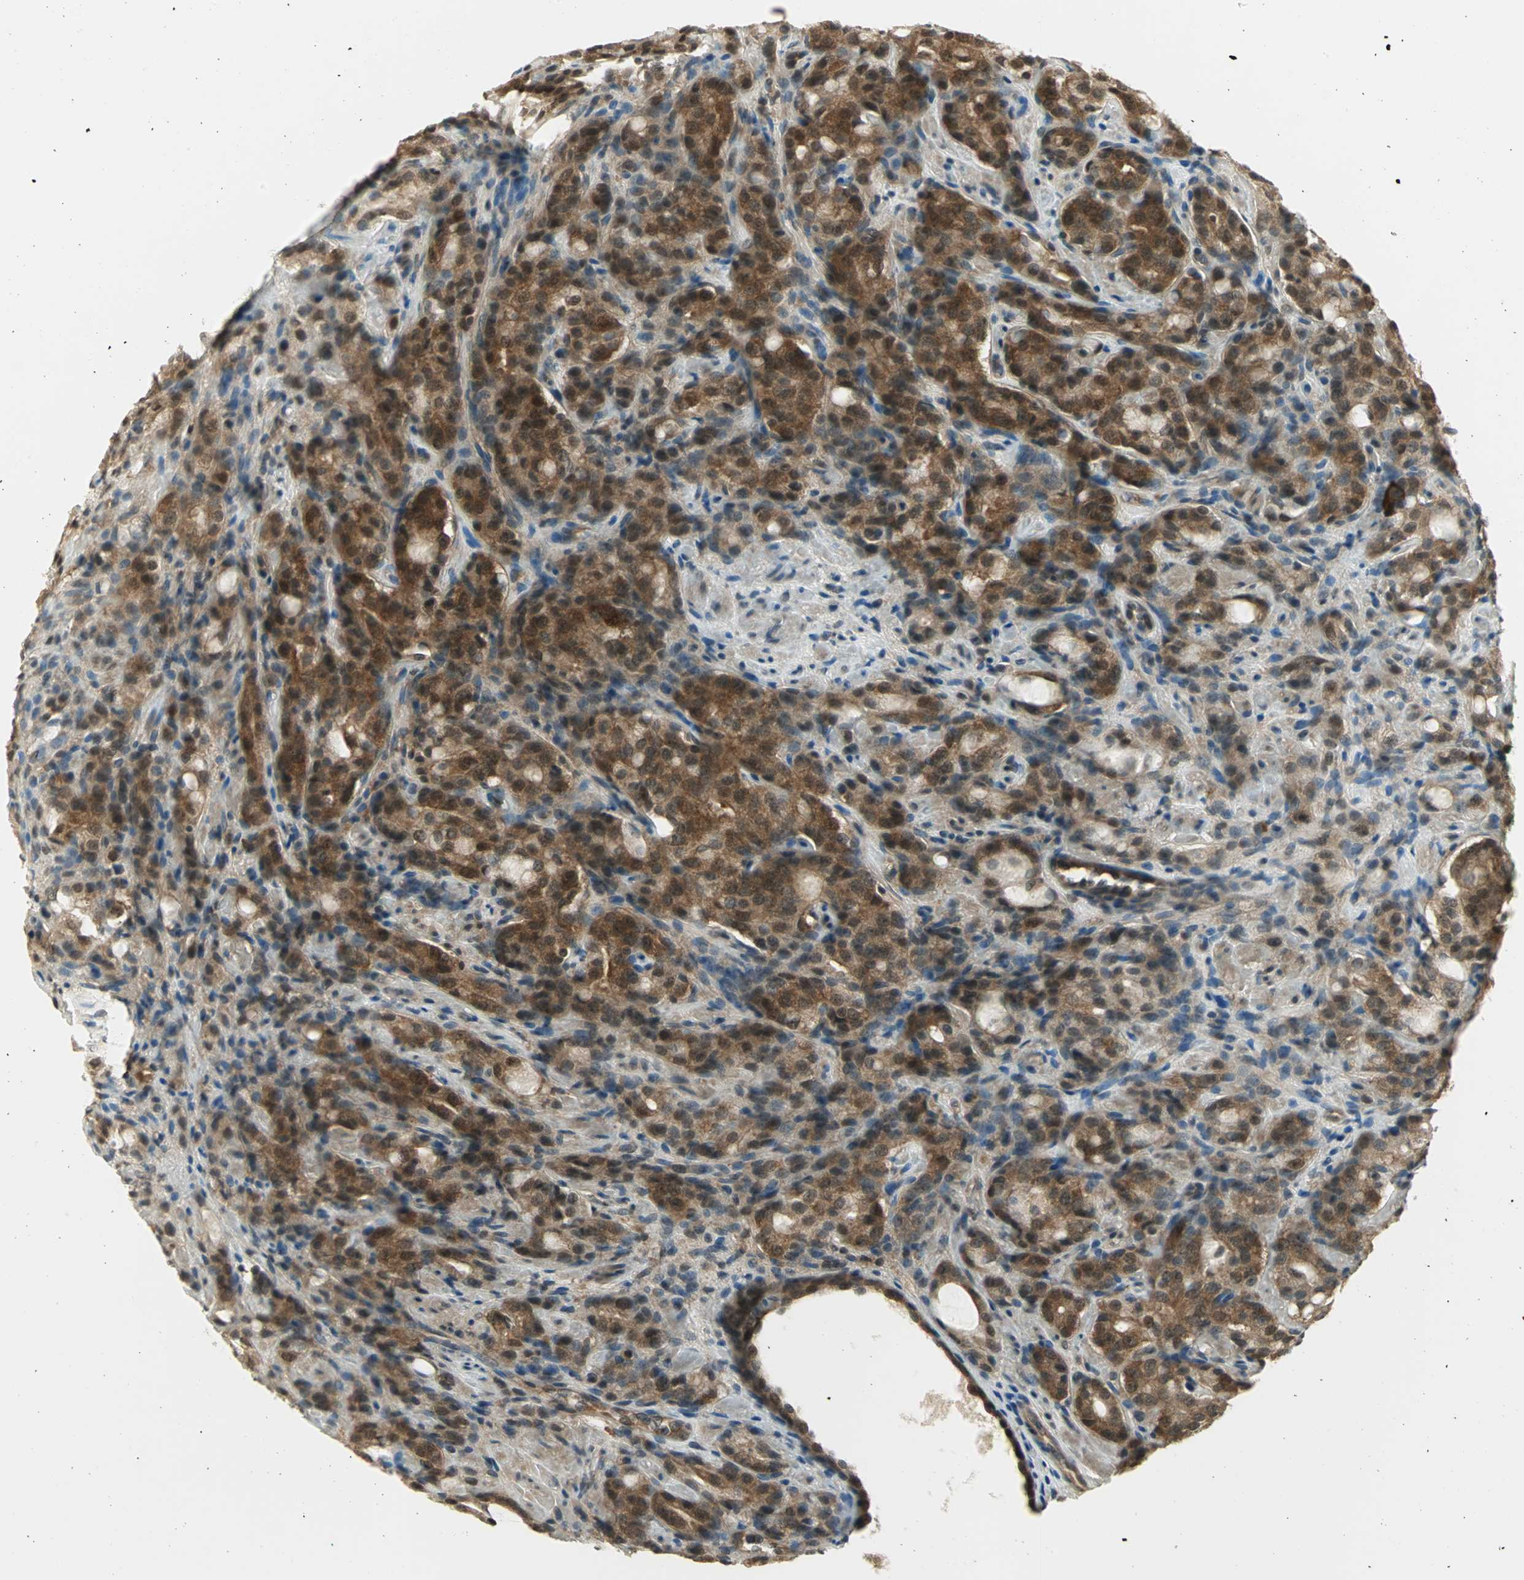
{"staining": {"intensity": "moderate", "quantity": ">75%", "location": "cytoplasmic/membranous"}, "tissue": "prostate cancer", "cell_type": "Tumor cells", "image_type": "cancer", "snomed": [{"axis": "morphology", "description": "Adenocarcinoma, High grade"}, {"axis": "topography", "description": "Prostate"}], "caption": "High-magnification brightfield microscopy of high-grade adenocarcinoma (prostate) stained with DAB (brown) and counterstained with hematoxylin (blue). tumor cells exhibit moderate cytoplasmic/membranous expression is present in about>75% of cells.", "gene": "CDC34", "patient": {"sex": "male", "age": 72}}